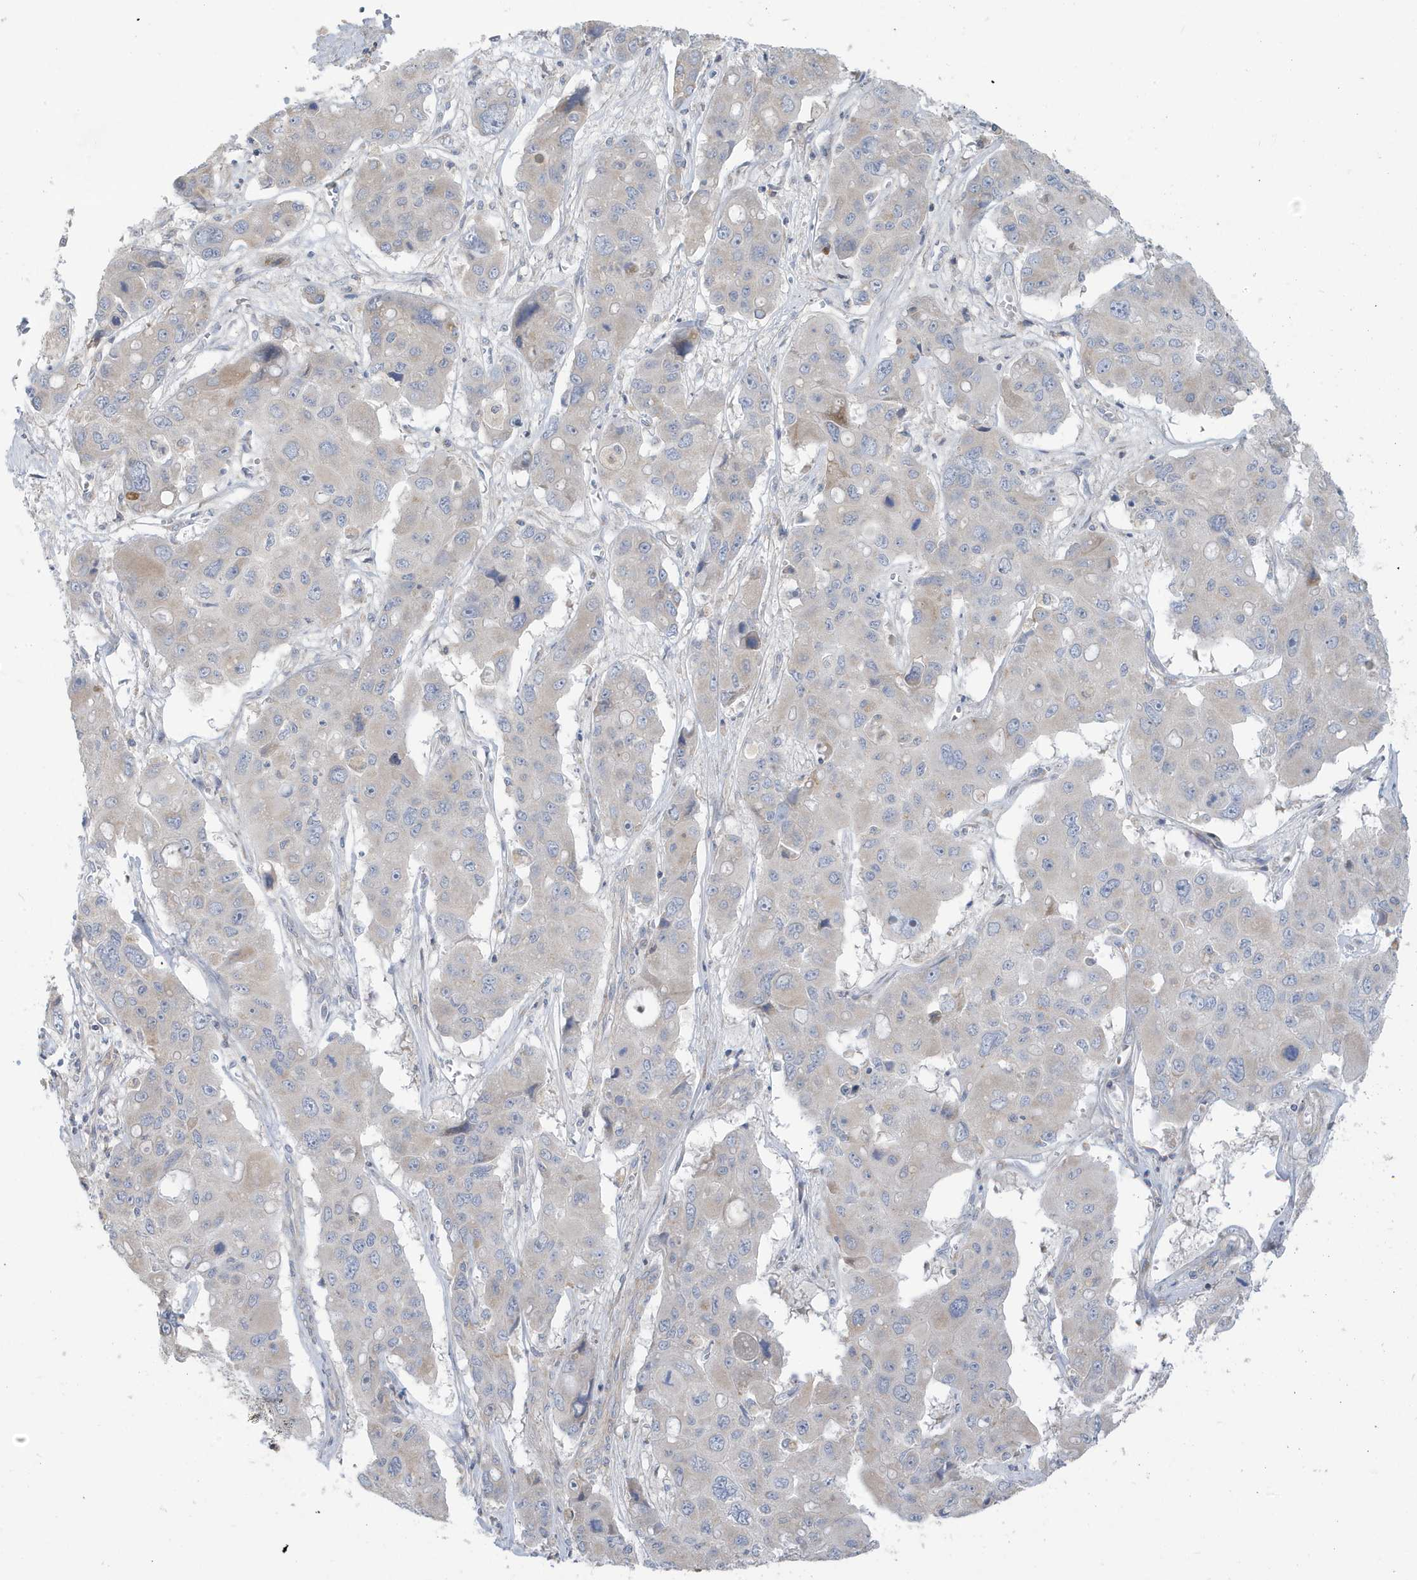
{"staining": {"intensity": "negative", "quantity": "none", "location": "none"}, "tissue": "liver cancer", "cell_type": "Tumor cells", "image_type": "cancer", "snomed": [{"axis": "morphology", "description": "Cholangiocarcinoma"}, {"axis": "topography", "description": "Liver"}], "caption": "Tumor cells are negative for protein expression in human liver cancer.", "gene": "ATP13A5", "patient": {"sex": "male", "age": 67}}